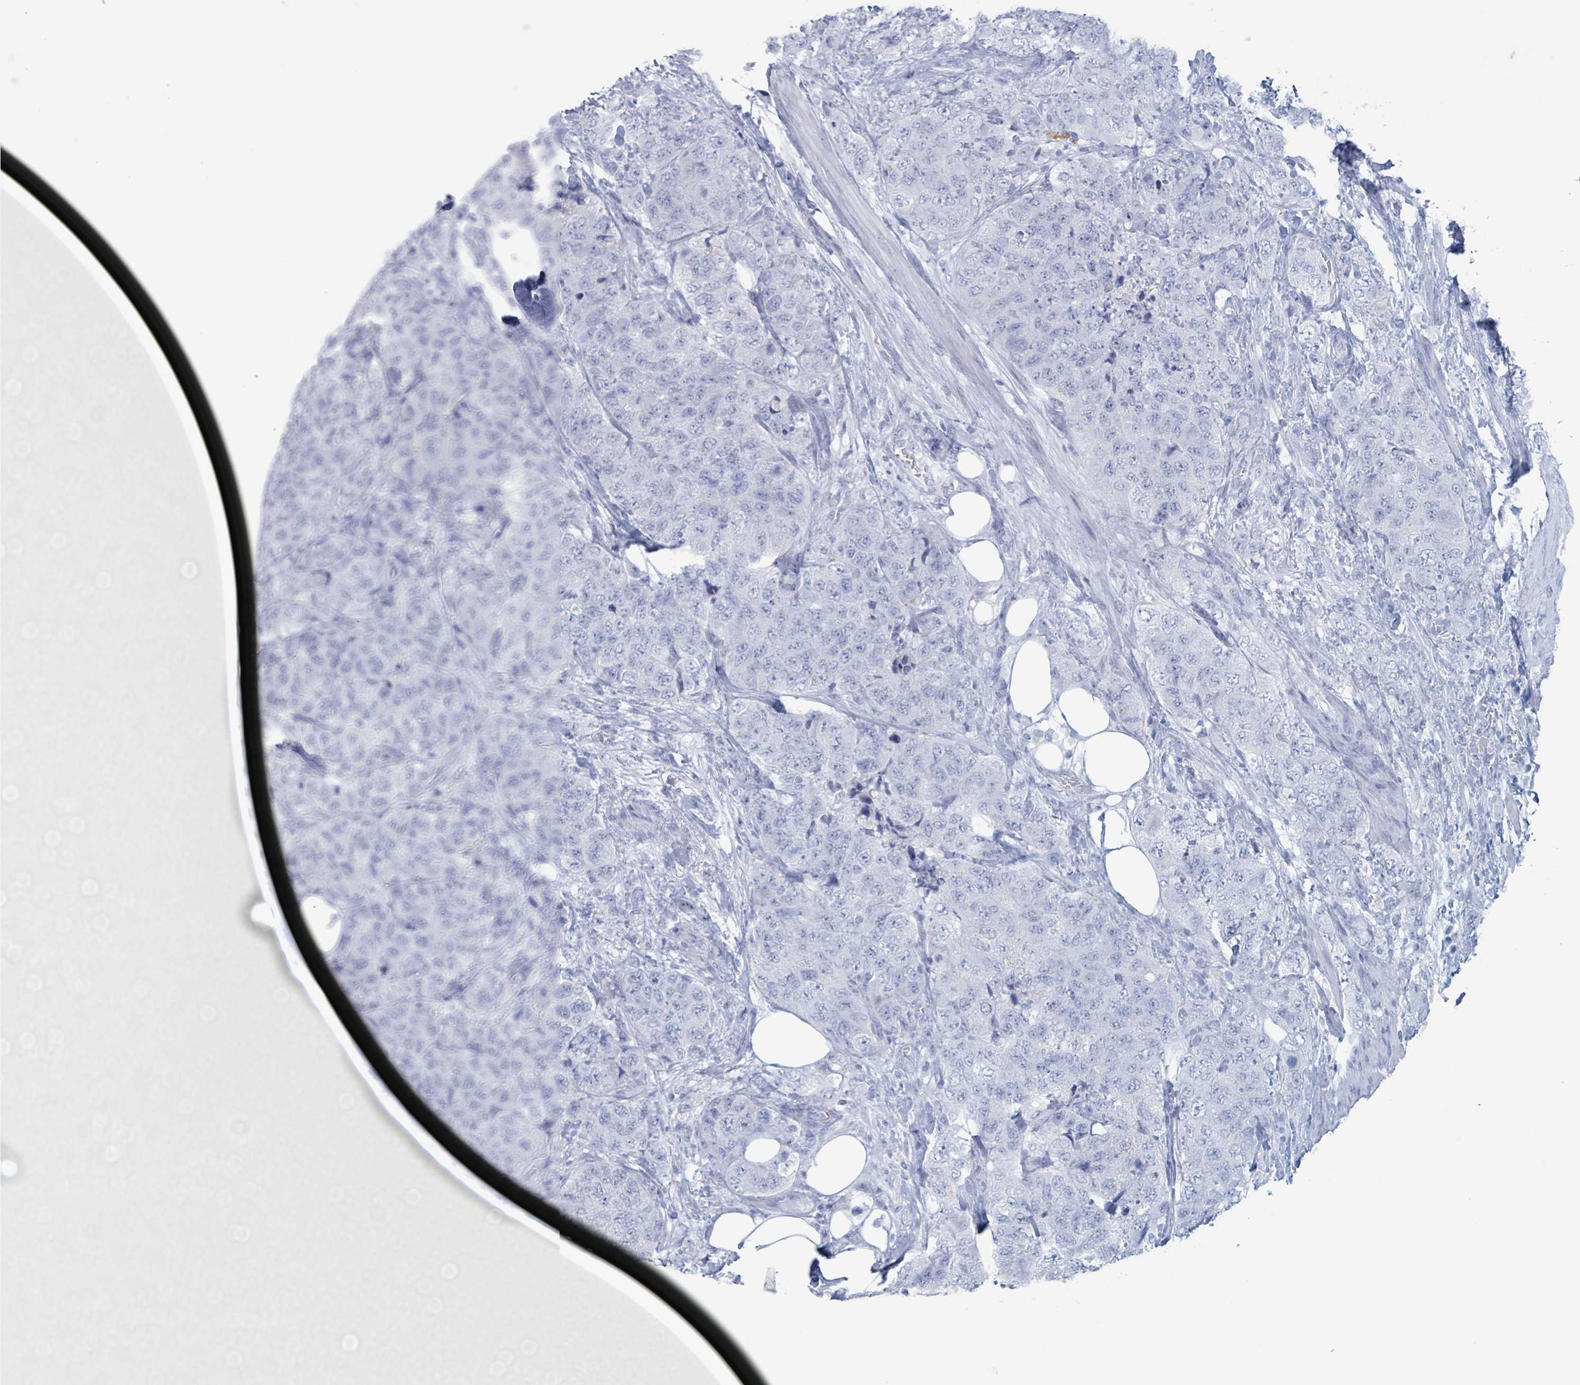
{"staining": {"intensity": "negative", "quantity": "none", "location": "none"}, "tissue": "urothelial cancer", "cell_type": "Tumor cells", "image_type": "cancer", "snomed": [{"axis": "morphology", "description": "Urothelial carcinoma, High grade"}, {"axis": "topography", "description": "Urinary bladder"}], "caption": "Tumor cells show no significant protein staining in urothelial carcinoma (high-grade). (DAB (3,3'-diaminobenzidine) IHC, high magnification).", "gene": "KLK4", "patient": {"sex": "female", "age": 78}}